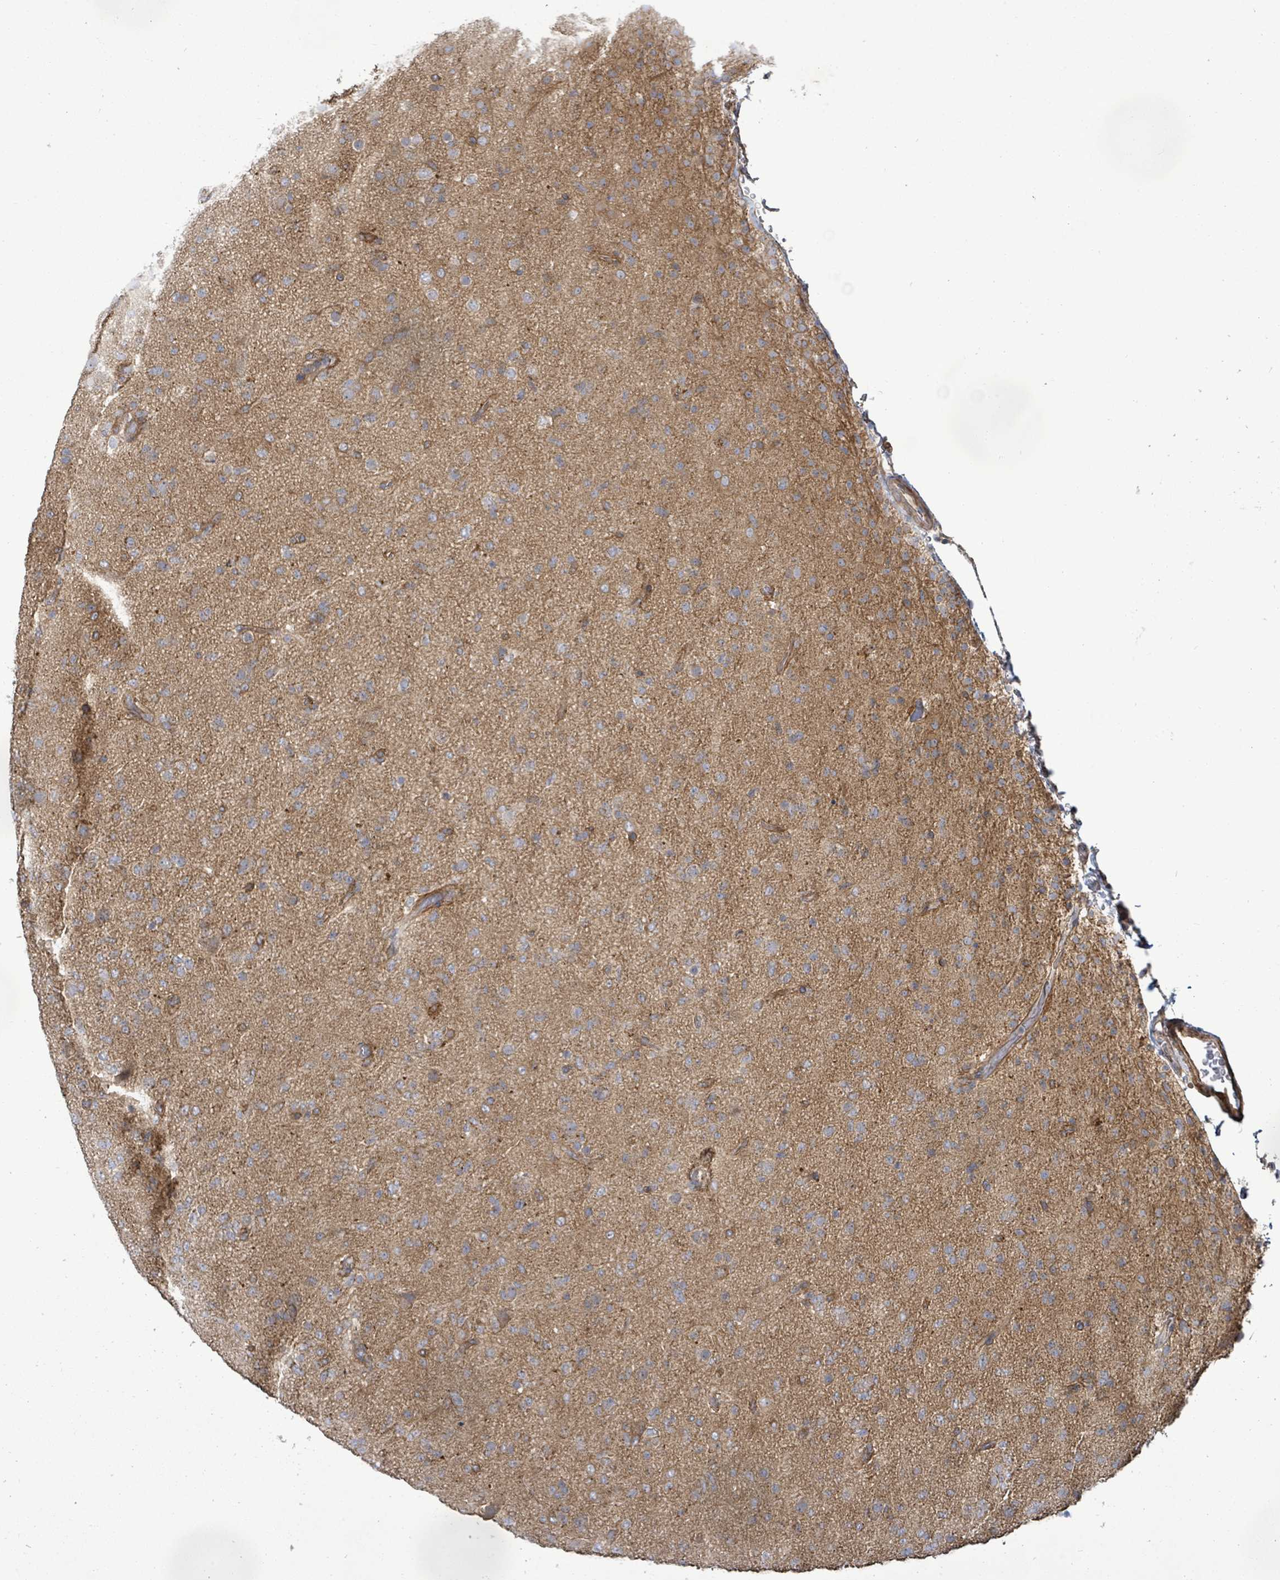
{"staining": {"intensity": "weak", "quantity": "25%-75%", "location": "cytoplasmic/membranous"}, "tissue": "glioma", "cell_type": "Tumor cells", "image_type": "cancer", "snomed": [{"axis": "morphology", "description": "Glioma, malignant, Low grade"}, {"axis": "topography", "description": "Brain"}], "caption": "IHC histopathology image of malignant glioma (low-grade) stained for a protein (brown), which demonstrates low levels of weak cytoplasmic/membranous expression in about 25%-75% of tumor cells.", "gene": "KBTBD11", "patient": {"sex": "male", "age": 65}}